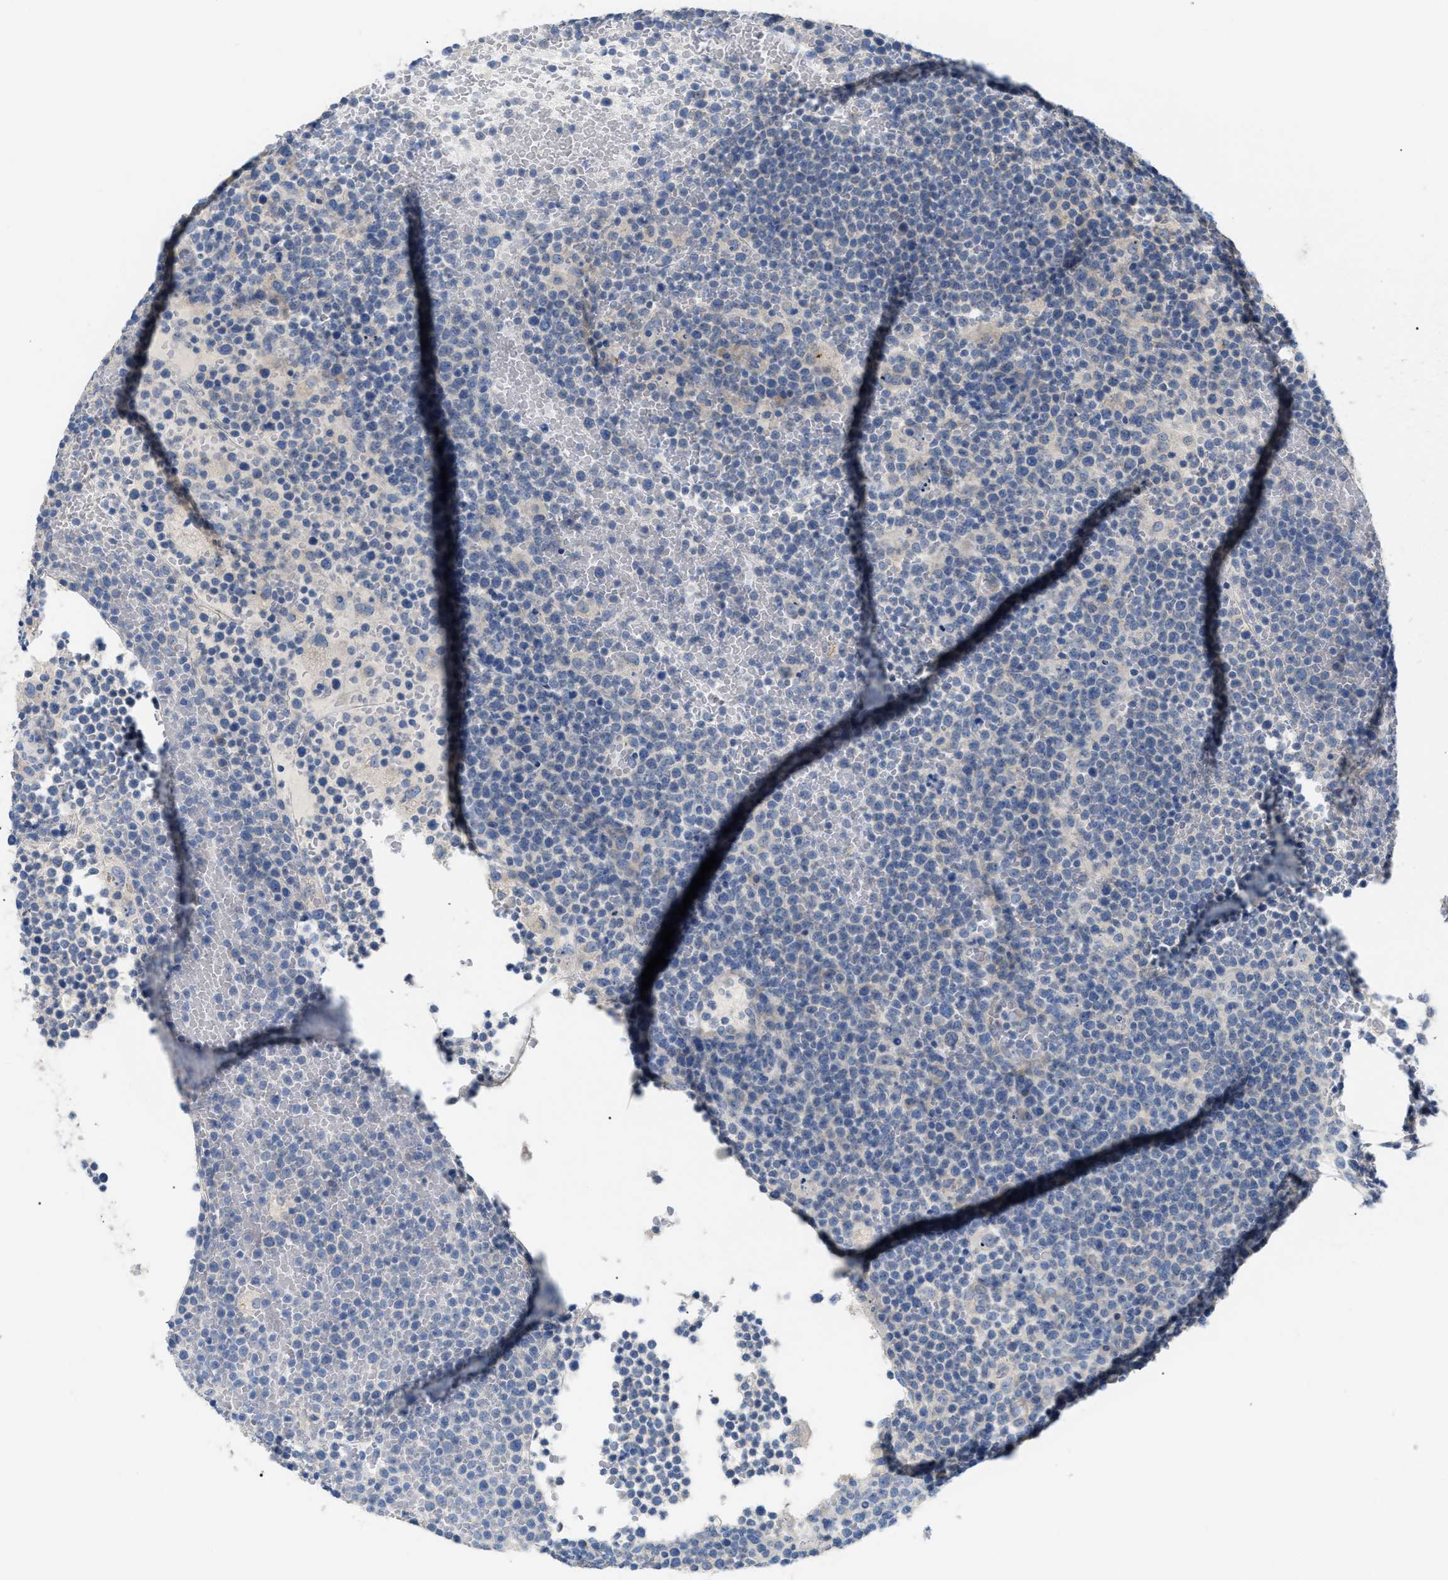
{"staining": {"intensity": "negative", "quantity": "none", "location": "none"}, "tissue": "lymphoma", "cell_type": "Tumor cells", "image_type": "cancer", "snomed": [{"axis": "morphology", "description": "Malignant lymphoma, non-Hodgkin's type, High grade"}, {"axis": "topography", "description": "Lymph node"}], "caption": "Photomicrograph shows no protein positivity in tumor cells of malignant lymphoma, non-Hodgkin's type (high-grade) tissue.", "gene": "DHX58", "patient": {"sex": "male", "age": 61}}